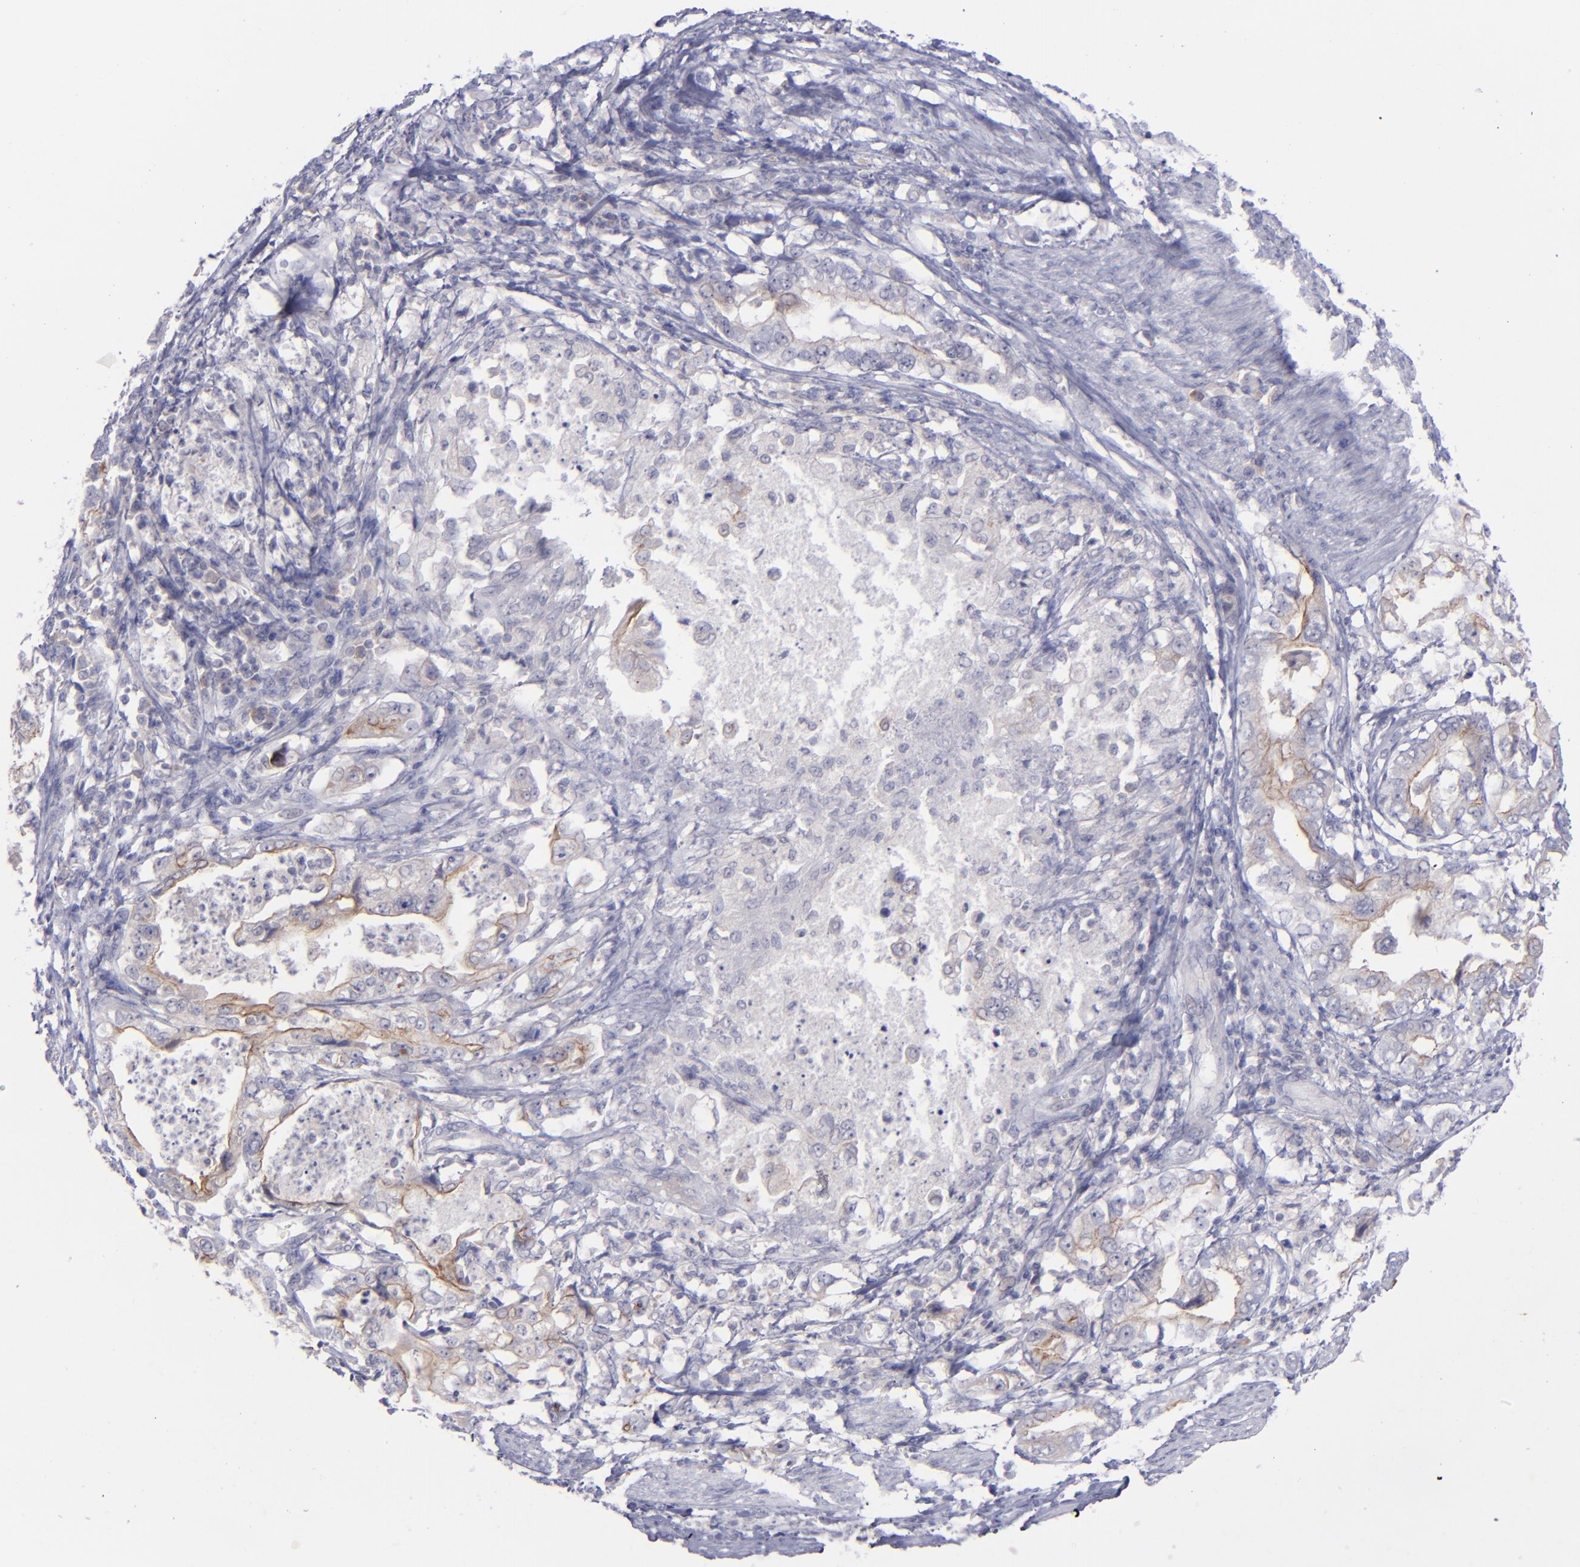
{"staining": {"intensity": "weak", "quantity": "<25%", "location": "cytoplasmic/membranous"}, "tissue": "stomach cancer", "cell_type": "Tumor cells", "image_type": "cancer", "snomed": [{"axis": "morphology", "description": "Adenocarcinoma, NOS"}, {"axis": "topography", "description": "Pancreas"}, {"axis": "topography", "description": "Stomach, upper"}], "caption": "The micrograph shows no significant positivity in tumor cells of stomach cancer (adenocarcinoma).", "gene": "EVPL", "patient": {"sex": "male", "age": 77}}